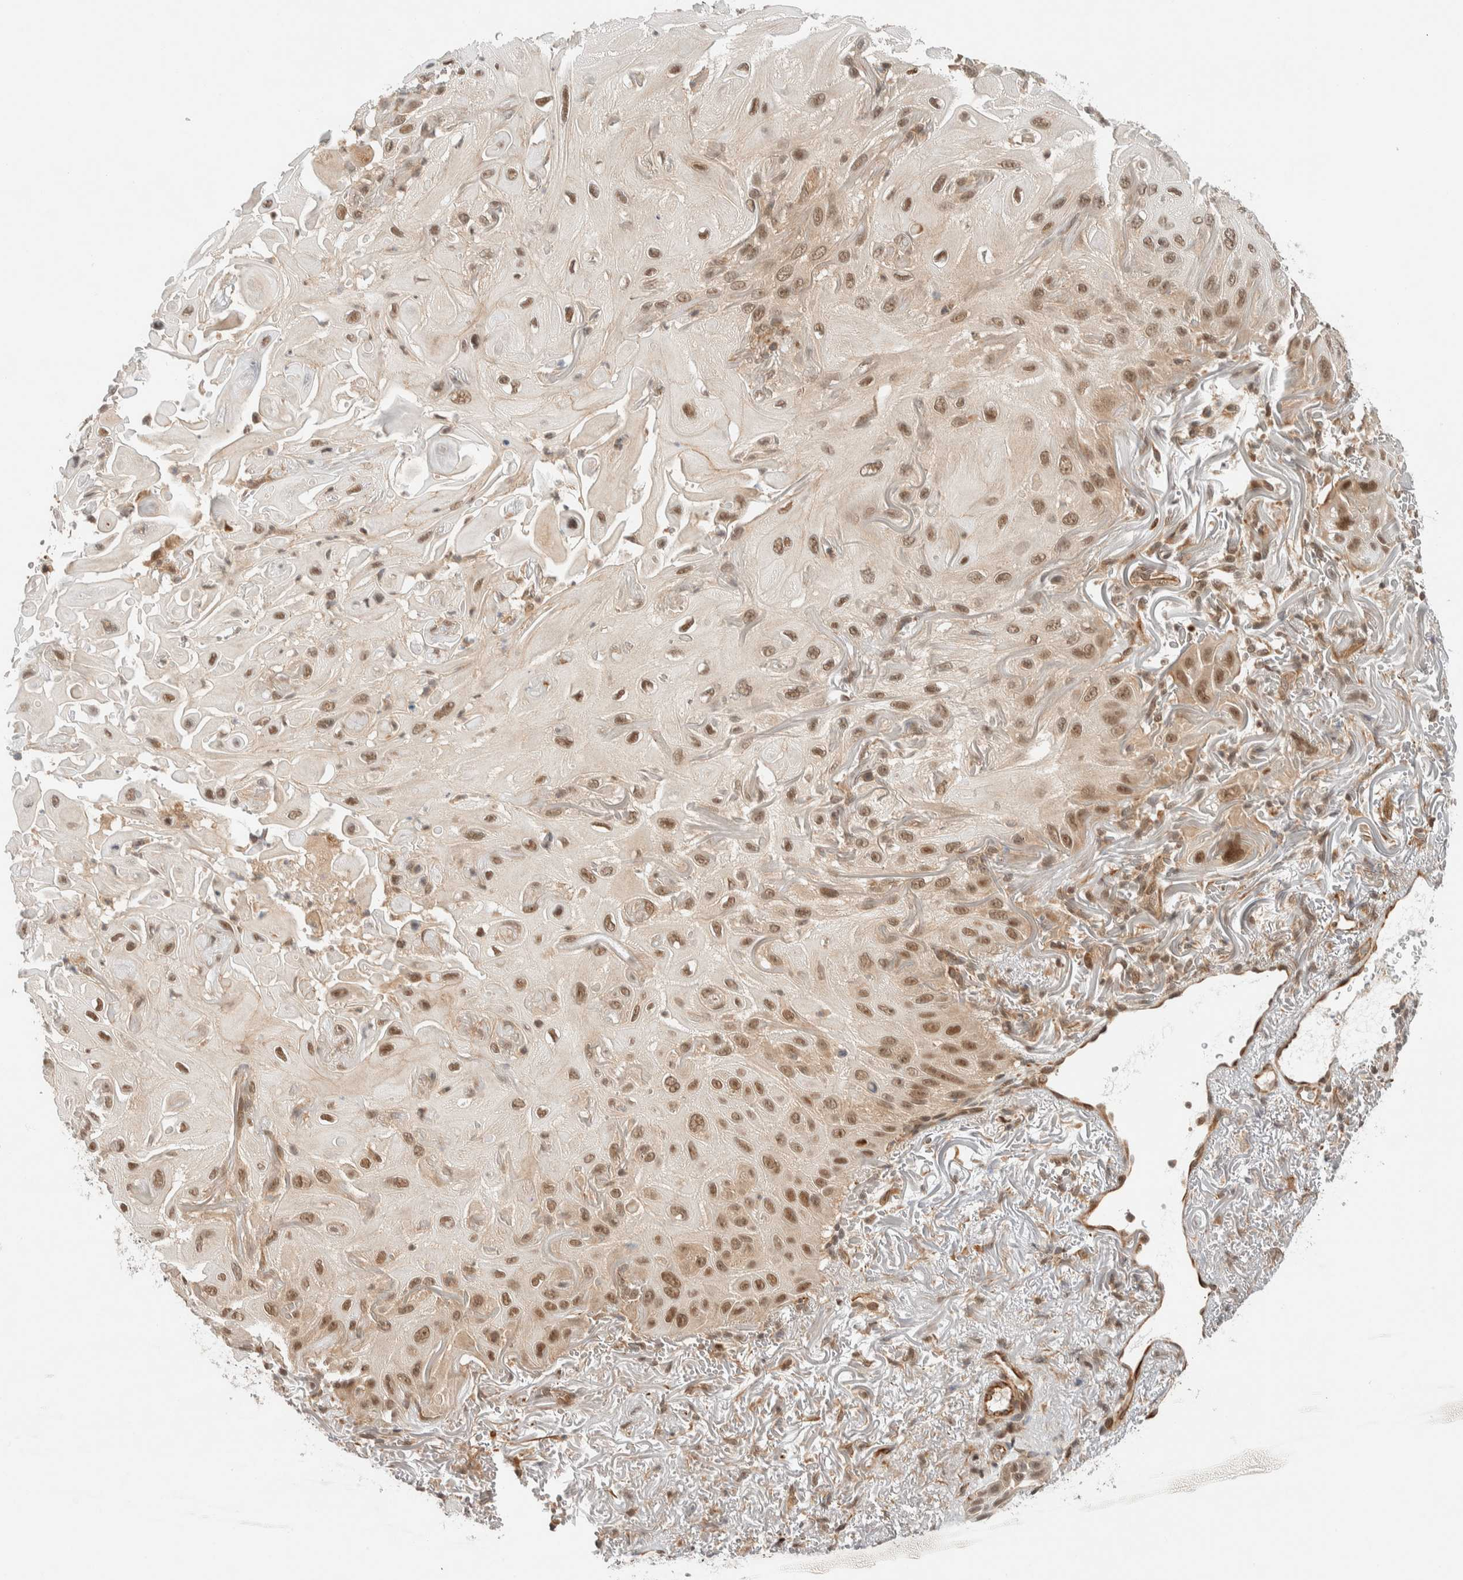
{"staining": {"intensity": "moderate", "quantity": ">75%", "location": "nuclear"}, "tissue": "skin cancer", "cell_type": "Tumor cells", "image_type": "cancer", "snomed": [{"axis": "morphology", "description": "Squamous cell carcinoma, NOS"}, {"axis": "topography", "description": "Skin"}], "caption": "This is a micrograph of immunohistochemistry staining of squamous cell carcinoma (skin), which shows moderate expression in the nuclear of tumor cells.", "gene": "C8orf76", "patient": {"sex": "female", "age": 77}}